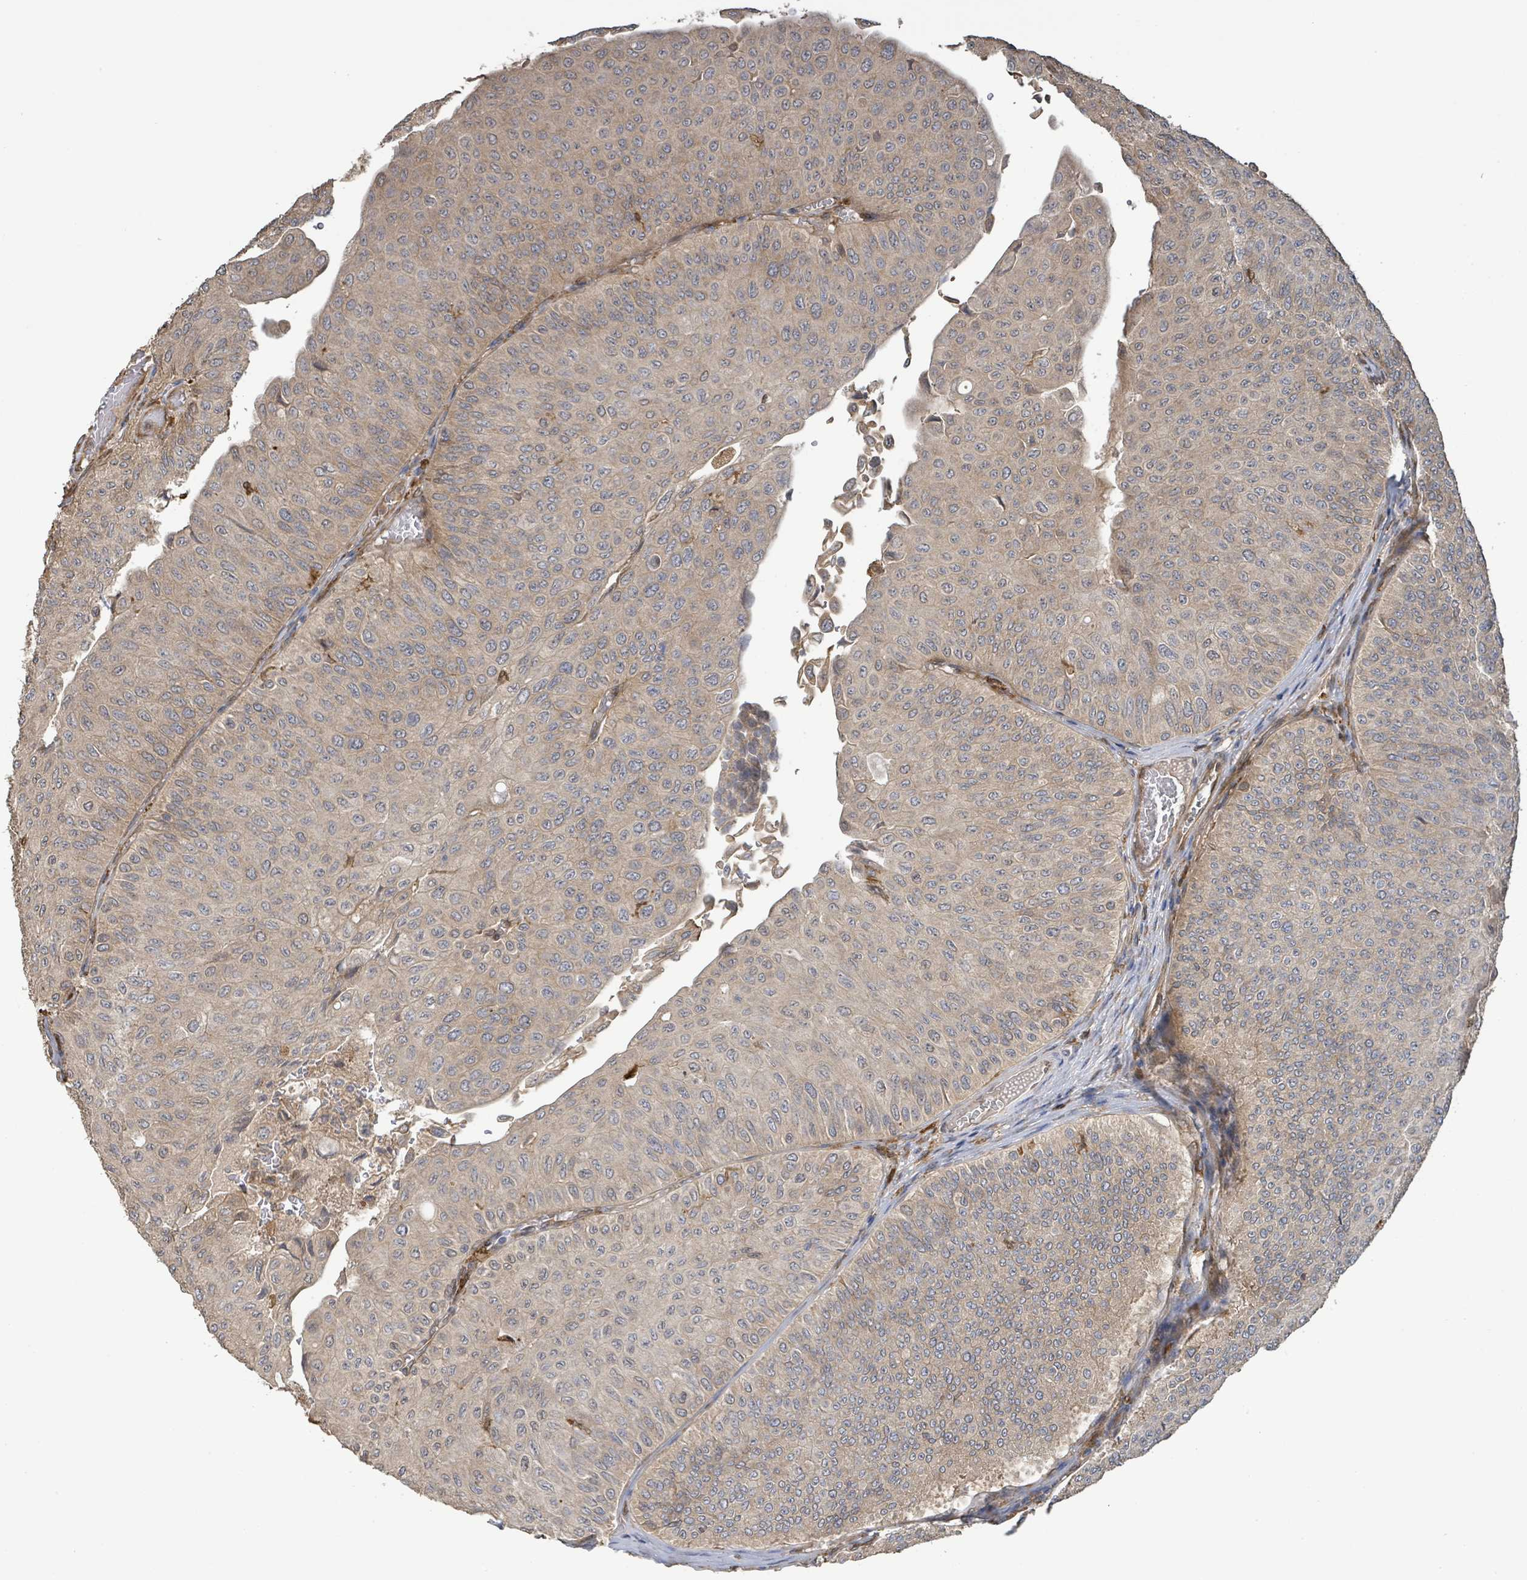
{"staining": {"intensity": "weak", "quantity": "25%-75%", "location": "cytoplasmic/membranous"}, "tissue": "urothelial cancer", "cell_type": "Tumor cells", "image_type": "cancer", "snomed": [{"axis": "morphology", "description": "Urothelial carcinoma, NOS"}, {"axis": "topography", "description": "Urinary bladder"}], "caption": "Urothelial cancer was stained to show a protein in brown. There is low levels of weak cytoplasmic/membranous staining in about 25%-75% of tumor cells.", "gene": "ARPIN", "patient": {"sex": "male", "age": 59}}